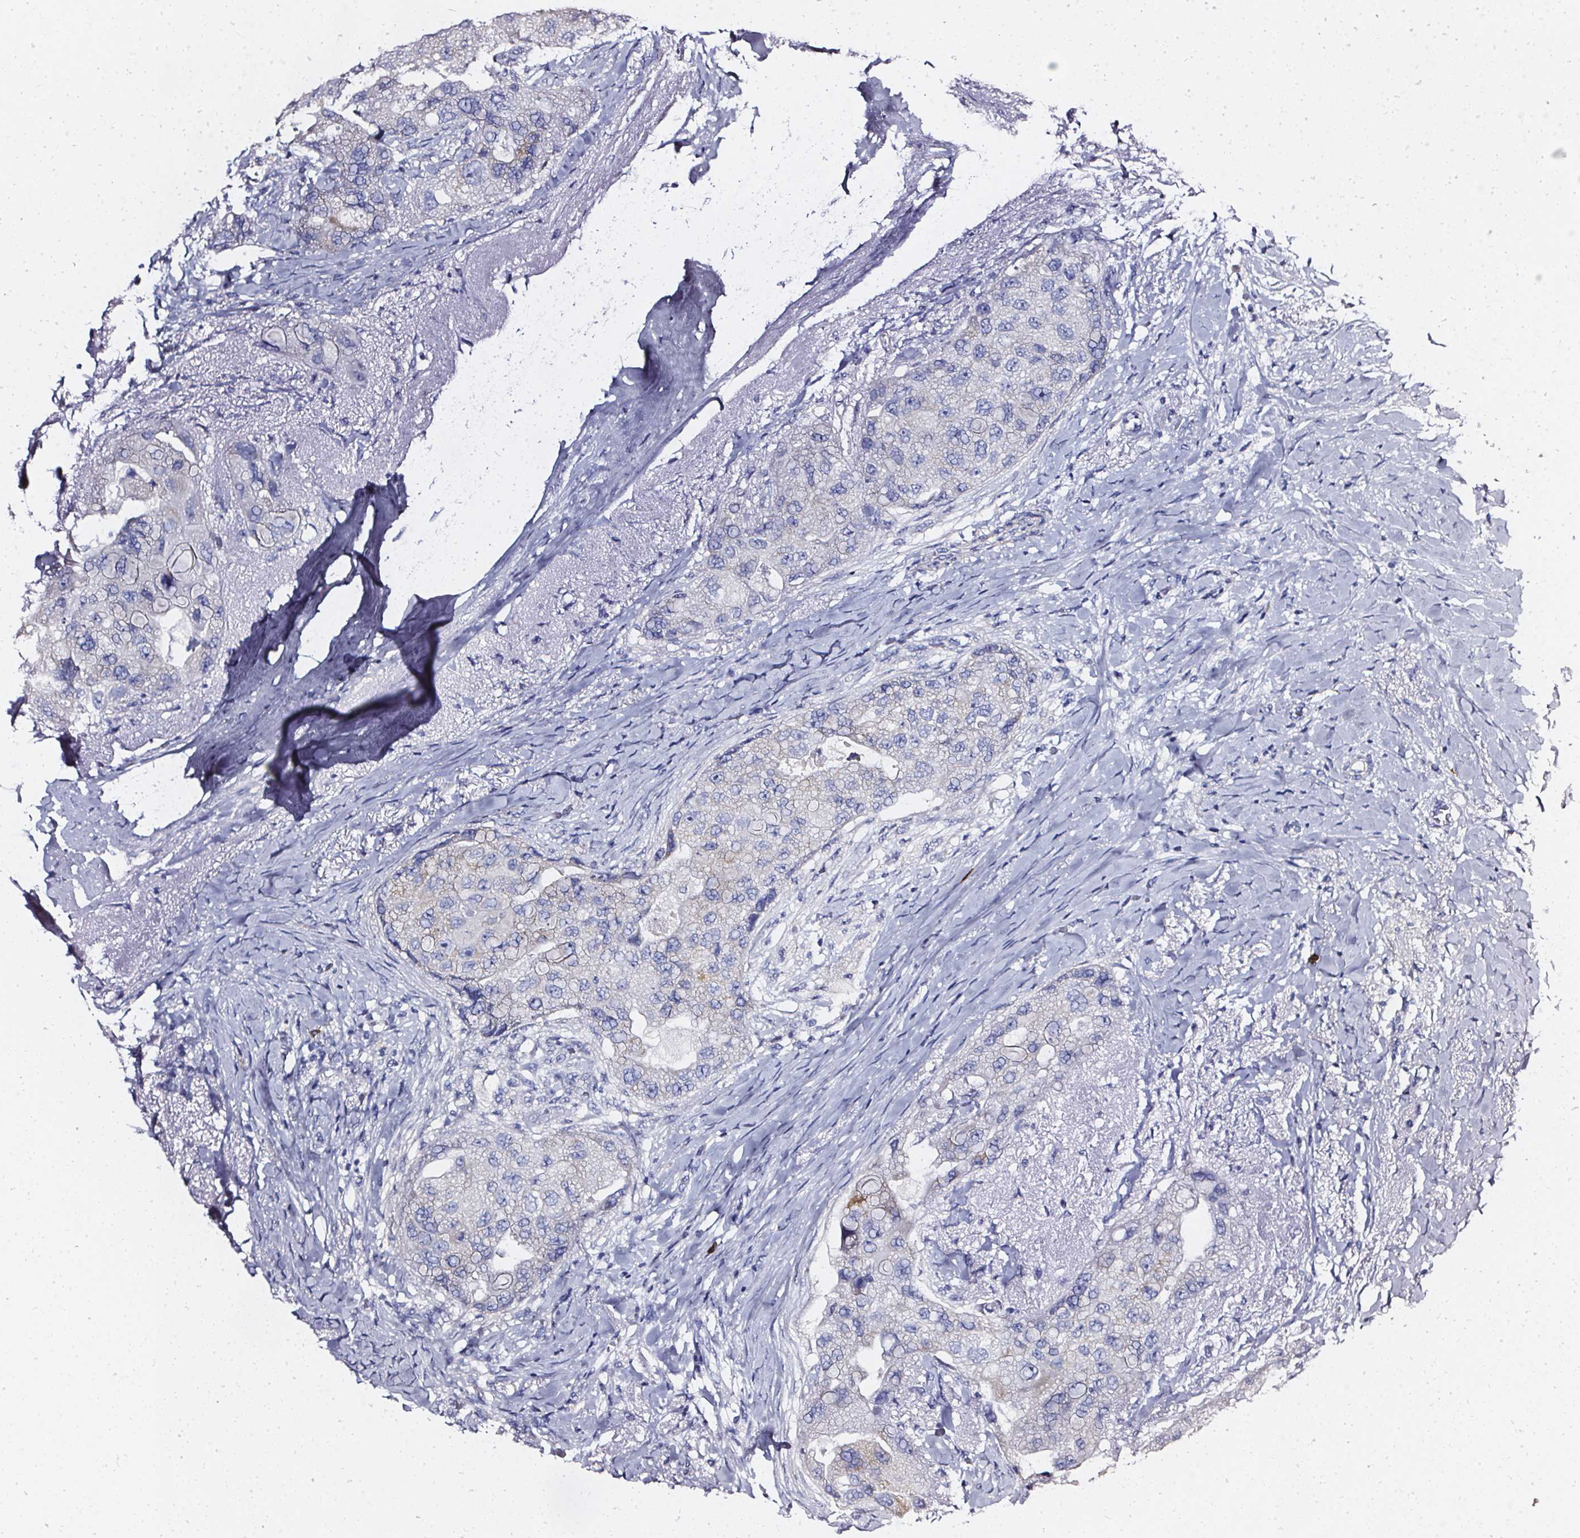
{"staining": {"intensity": "negative", "quantity": "none", "location": "none"}, "tissue": "breast cancer", "cell_type": "Tumor cells", "image_type": "cancer", "snomed": [{"axis": "morphology", "description": "Duct carcinoma"}, {"axis": "topography", "description": "Breast"}], "caption": "An IHC histopathology image of breast cancer is shown. There is no staining in tumor cells of breast cancer. The staining is performed using DAB (3,3'-diaminobenzidine) brown chromogen with nuclei counter-stained in using hematoxylin.", "gene": "ELAVL2", "patient": {"sex": "female", "age": 43}}